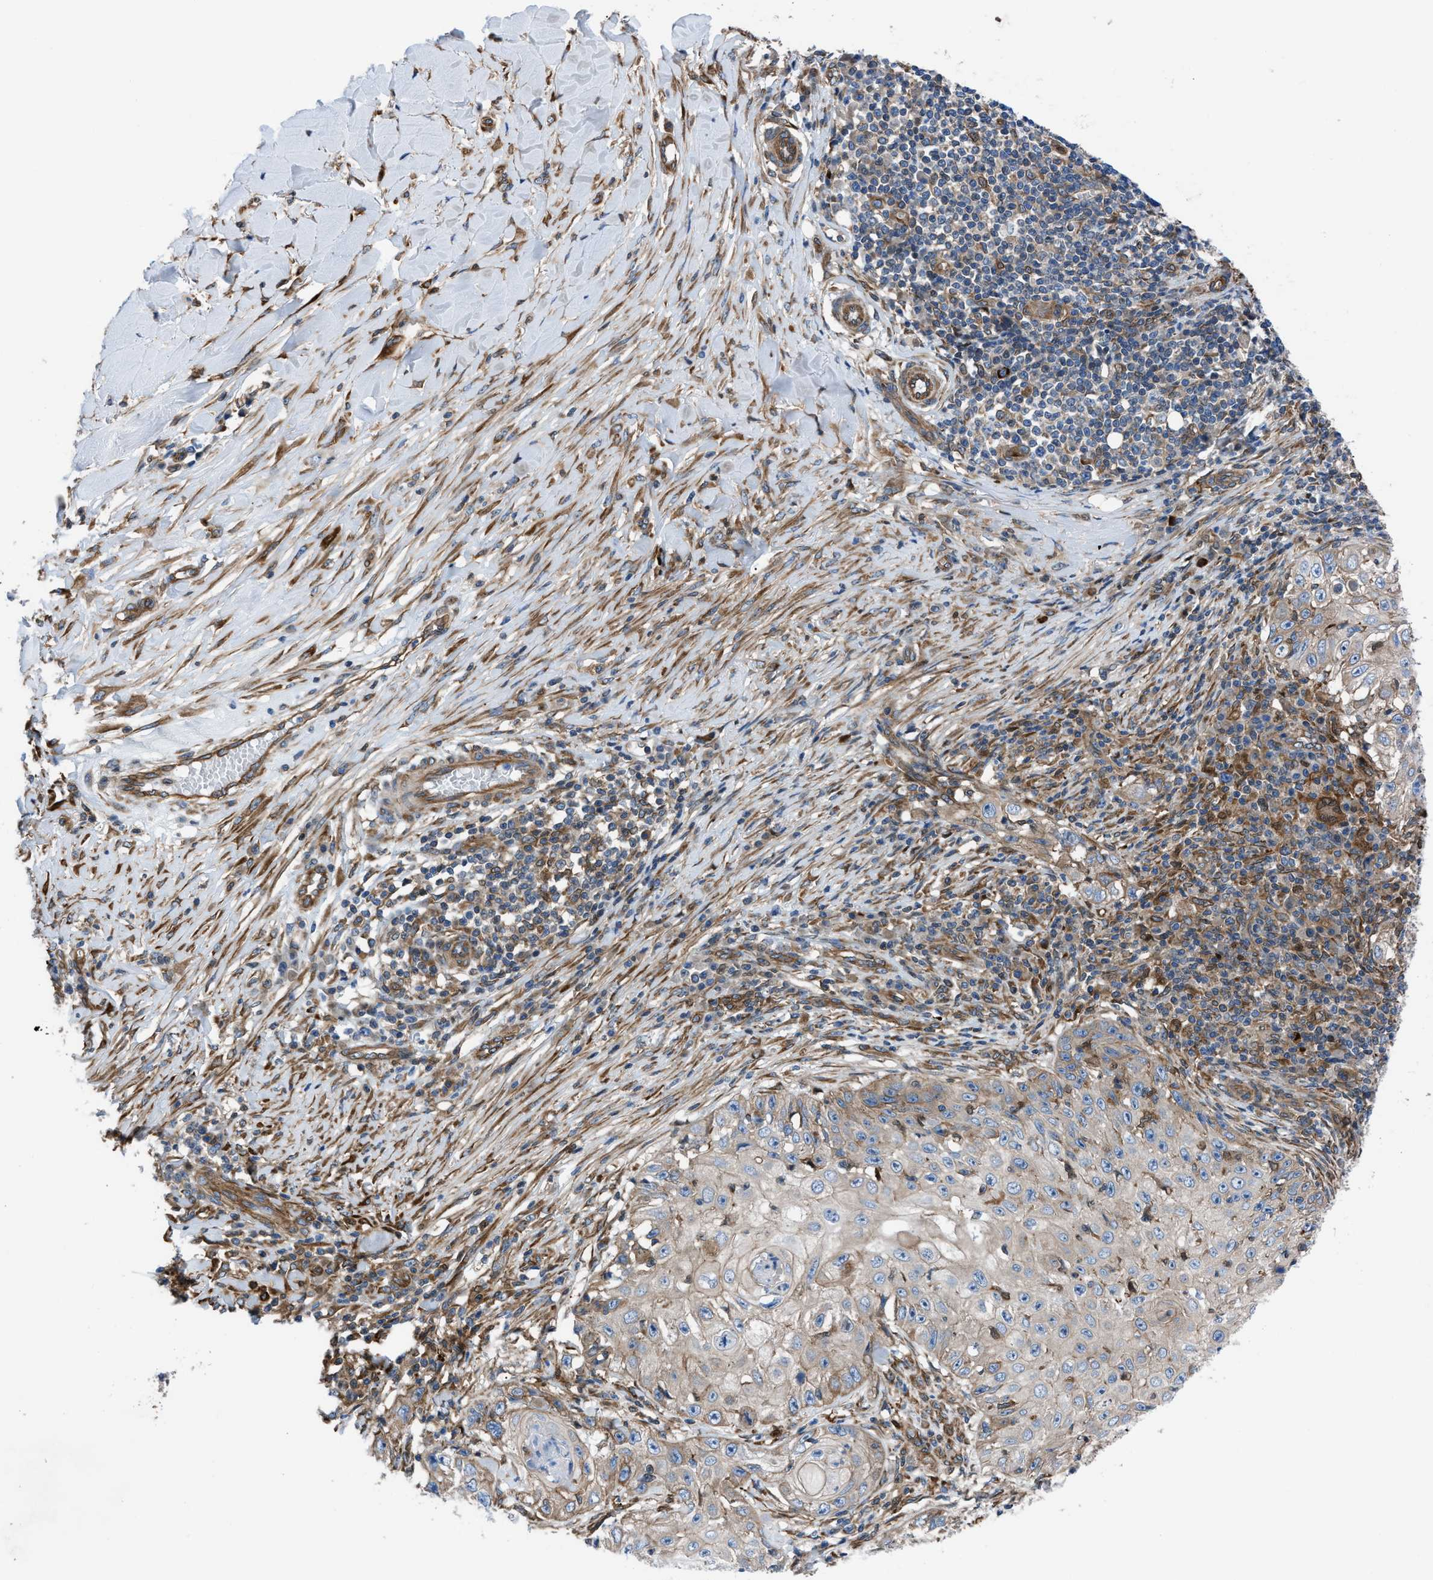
{"staining": {"intensity": "weak", "quantity": ">75%", "location": "cytoplasmic/membranous"}, "tissue": "skin cancer", "cell_type": "Tumor cells", "image_type": "cancer", "snomed": [{"axis": "morphology", "description": "Squamous cell carcinoma, NOS"}, {"axis": "topography", "description": "Skin"}], "caption": "A photomicrograph showing weak cytoplasmic/membranous expression in approximately >75% of tumor cells in skin cancer, as visualized by brown immunohistochemical staining.", "gene": "DMAC1", "patient": {"sex": "male", "age": 86}}